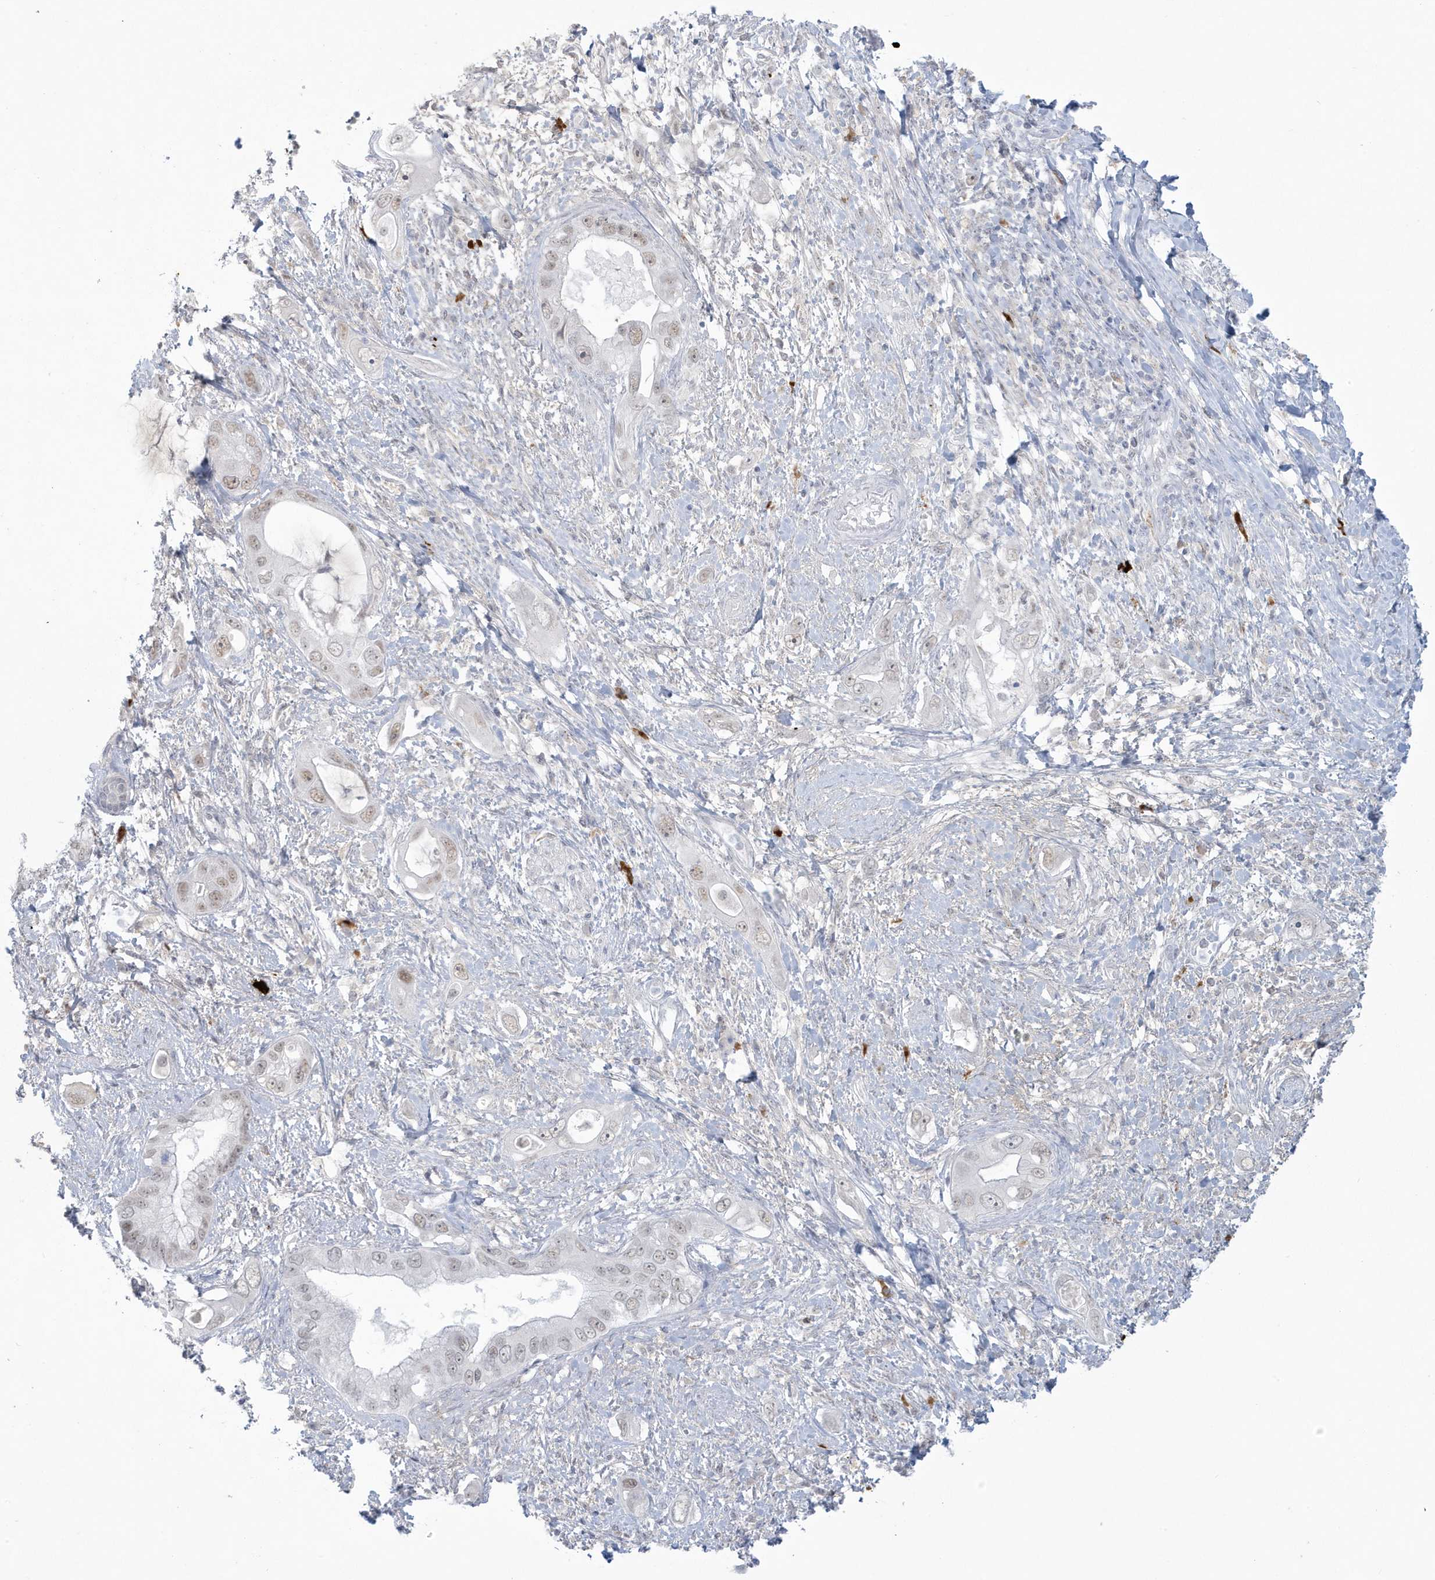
{"staining": {"intensity": "weak", "quantity": "<25%", "location": "nuclear"}, "tissue": "pancreatic cancer", "cell_type": "Tumor cells", "image_type": "cancer", "snomed": [{"axis": "morphology", "description": "Inflammation, NOS"}, {"axis": "morphology", "description": "Adenocarcinoma, NOS"}, {"axis": "topography", "description": "Pancreas"}], "caption": "Photomicrograph shows no significant protein positivity in tumor cells of pancreatic cancer (adenocarcinoma).", "gene": "HERC6", "patient": {"sex": "female", "age": 56}}